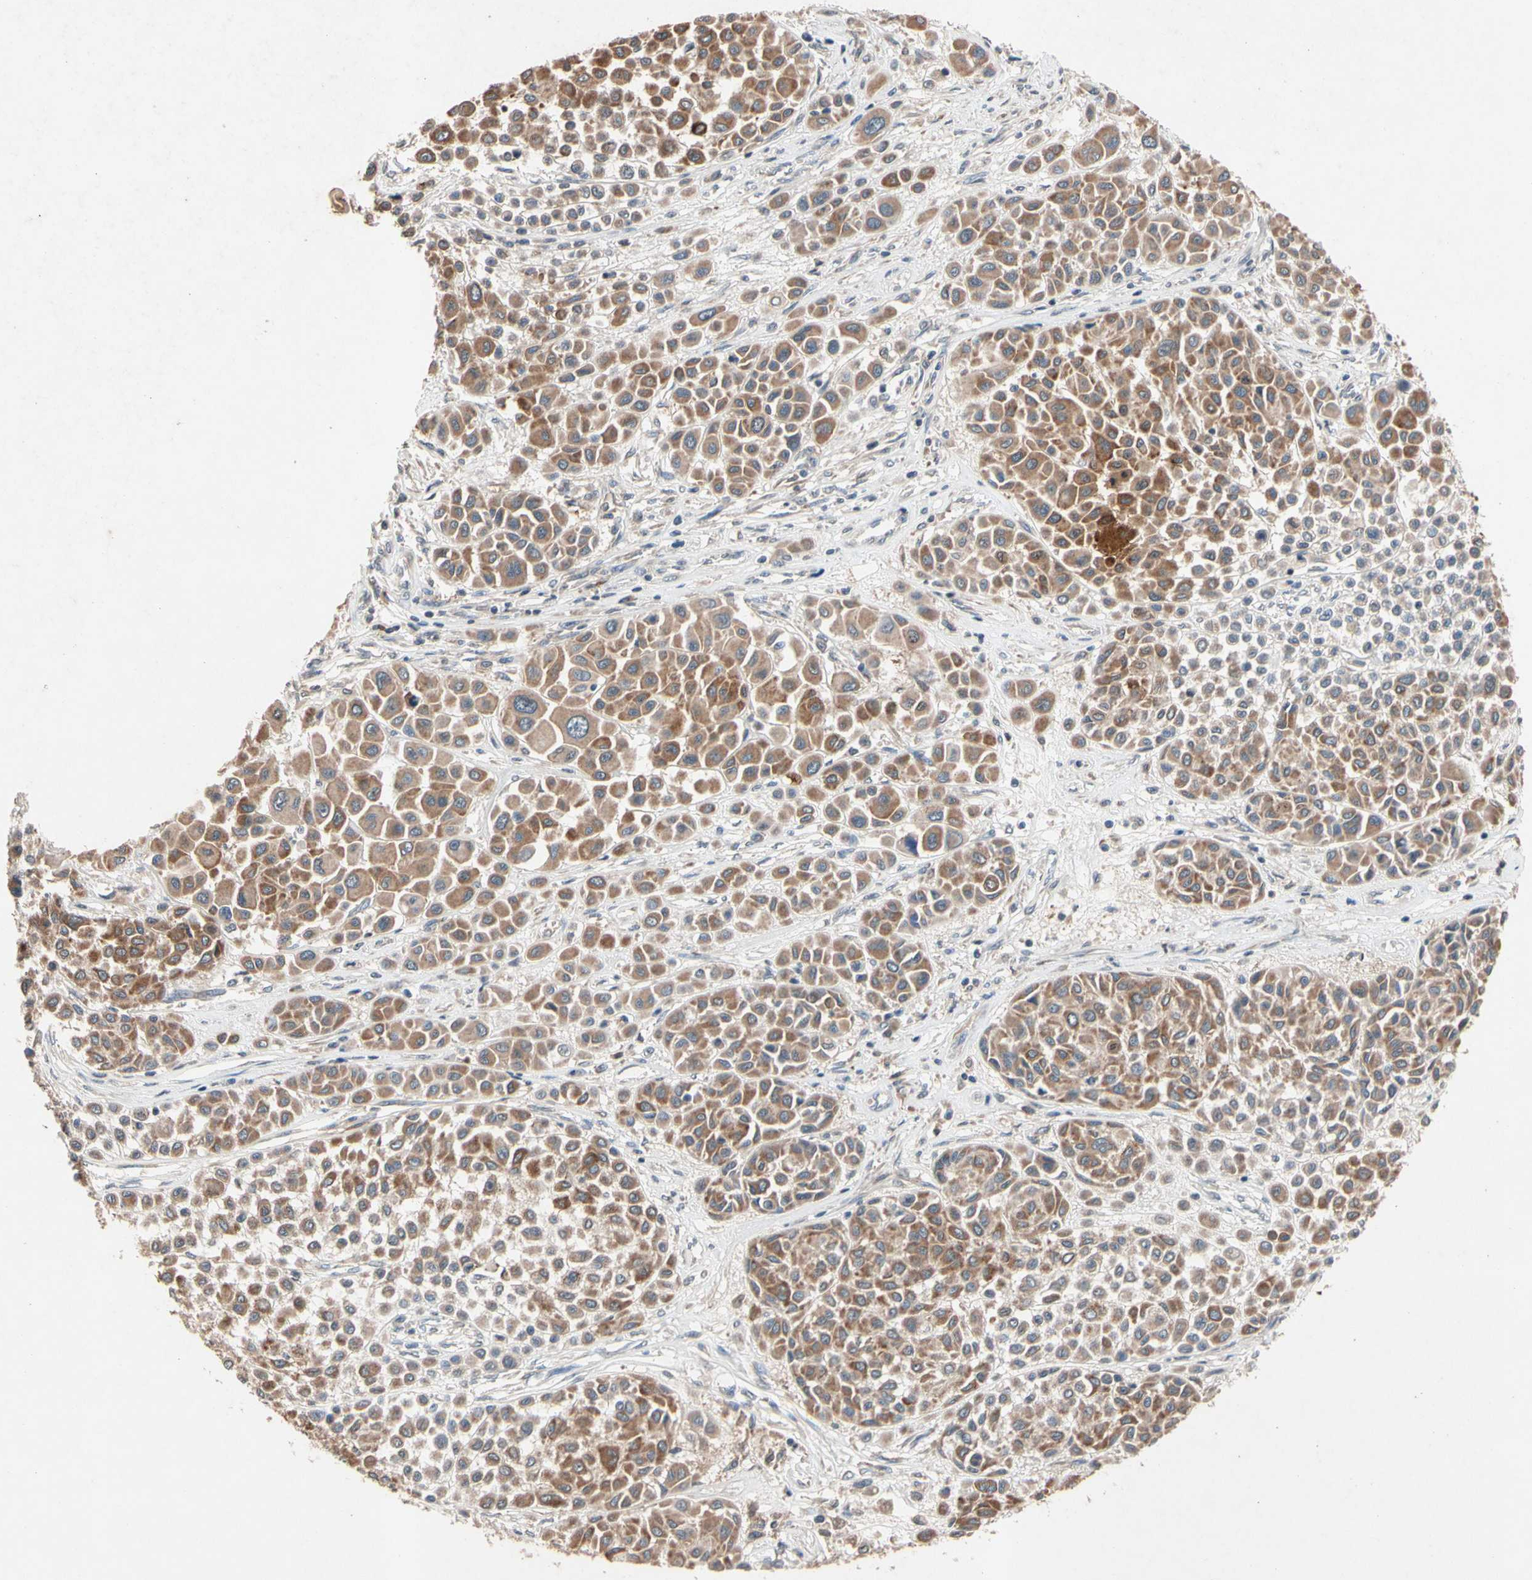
{"staining": {"intensity": "moderate", "quantity": ">75%", "location": "cytoplasmic/membranous"}, "tissue": "melanoma", "cell_type": "Tumor cells", "image_type": "cancer", "snomed": [{"axis": "morphology", "description": "Malignant melanoma, Metastatic site"}, {"axis": "topography", "description": "Soft tissue"}], "caption": "A medium amount of moderate cytoplasmic/membranous positivity is identified in about >75% of tumor cells in malignant melanoma (metastatic site) tissue.", "gene": "PRDX4", "patient": {"sex": "male", "age": 41}}